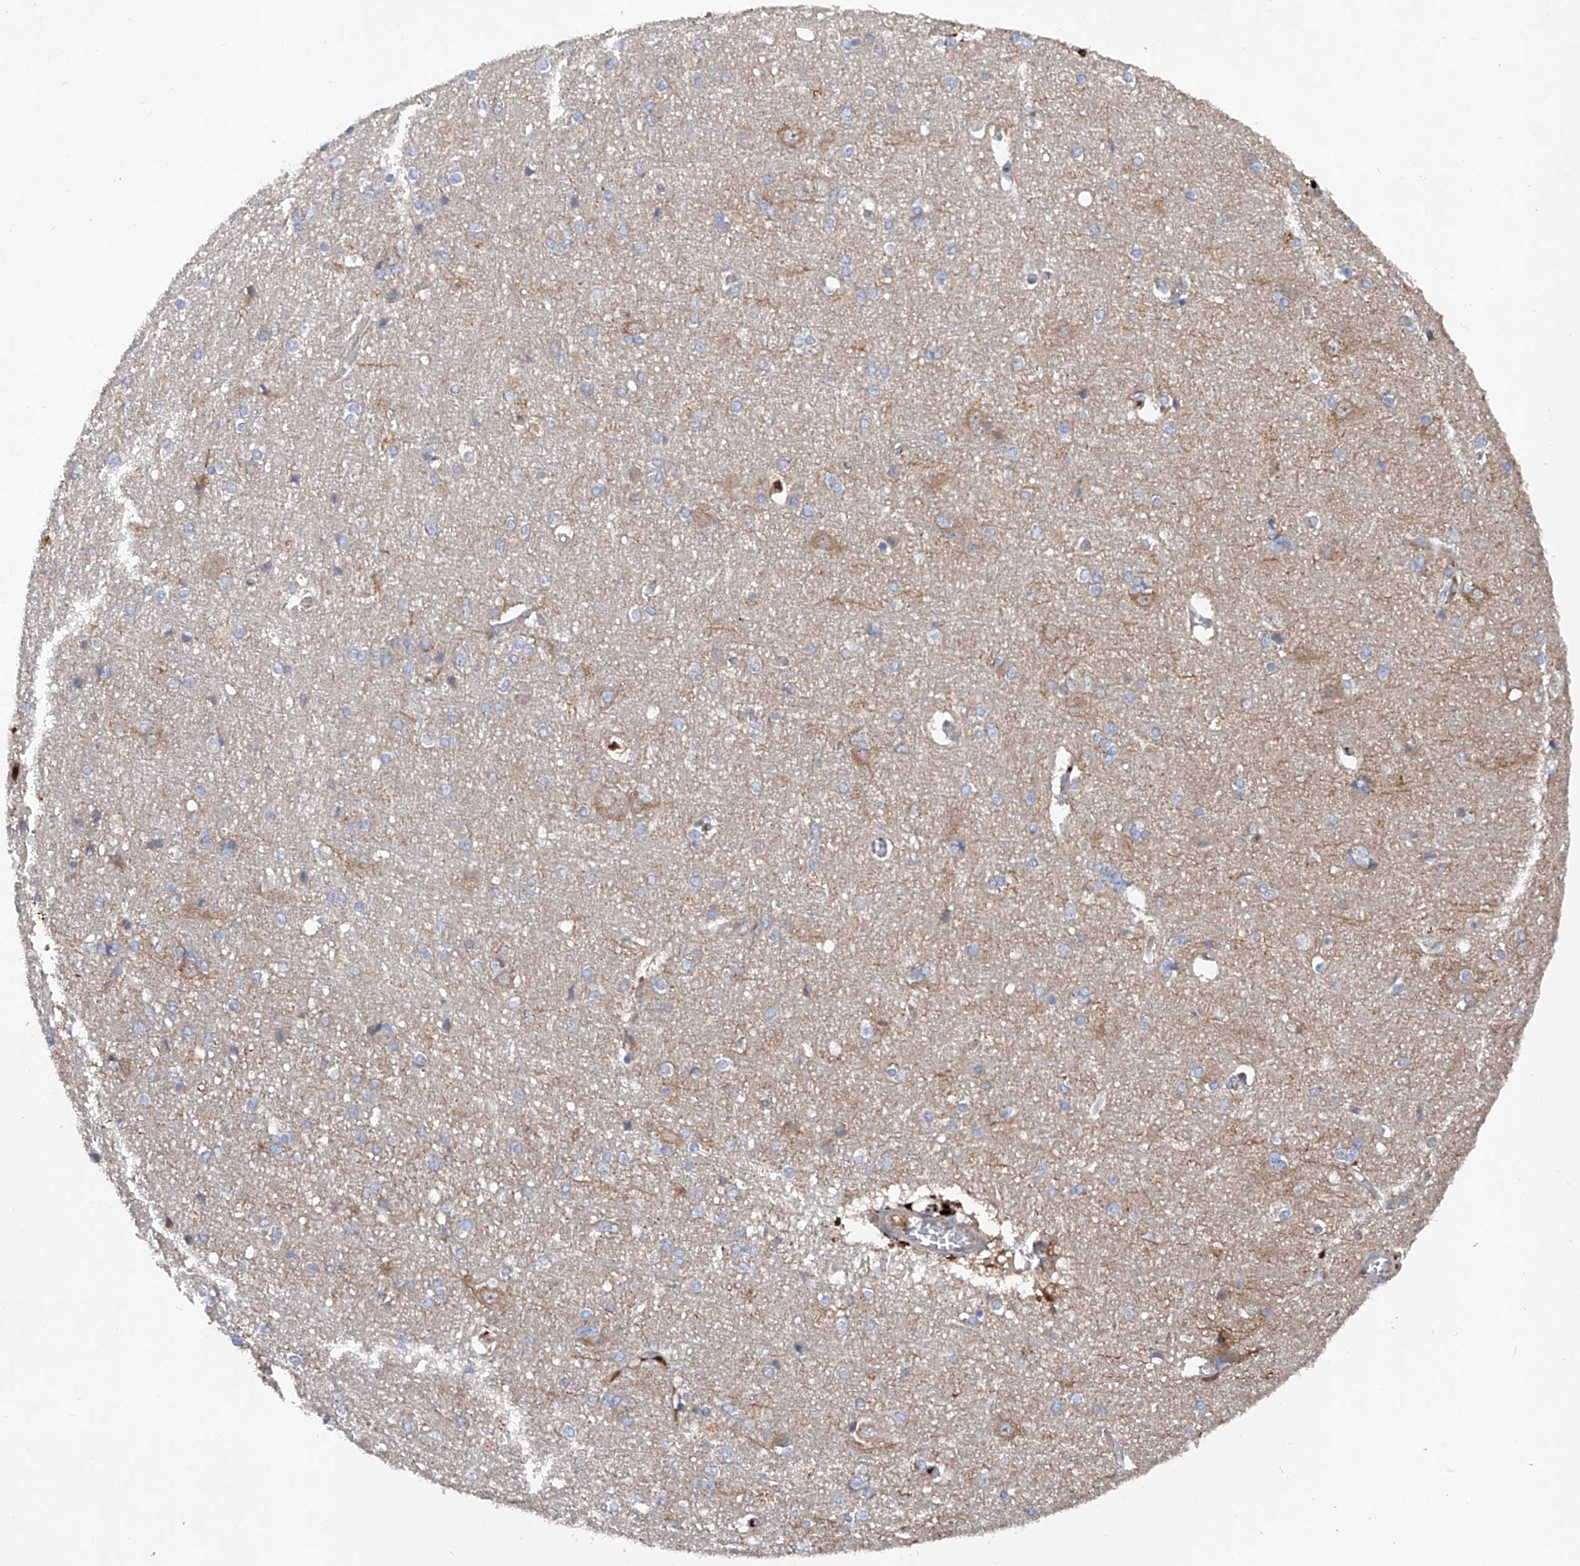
{"staining": {"intensity": "negative", "quantity": "none", "location": "none"}, "tissue": "cerebral cortex", "cell_type": "Endothelial cells", "image_type": "normal", "snomed": [{"axis": "morphology", "description": "Normal tissue, NOS"}, {"axis": "topography", "description": "Cerebral cortex"}], "caption": "Immunohistochemistry image of unremarkable human cerebral cortex stained for a protein (brown), which displays no staining in endothelial cells.", "gene": "ASCC3", "patient": {"sex": "male", "age": 54}}